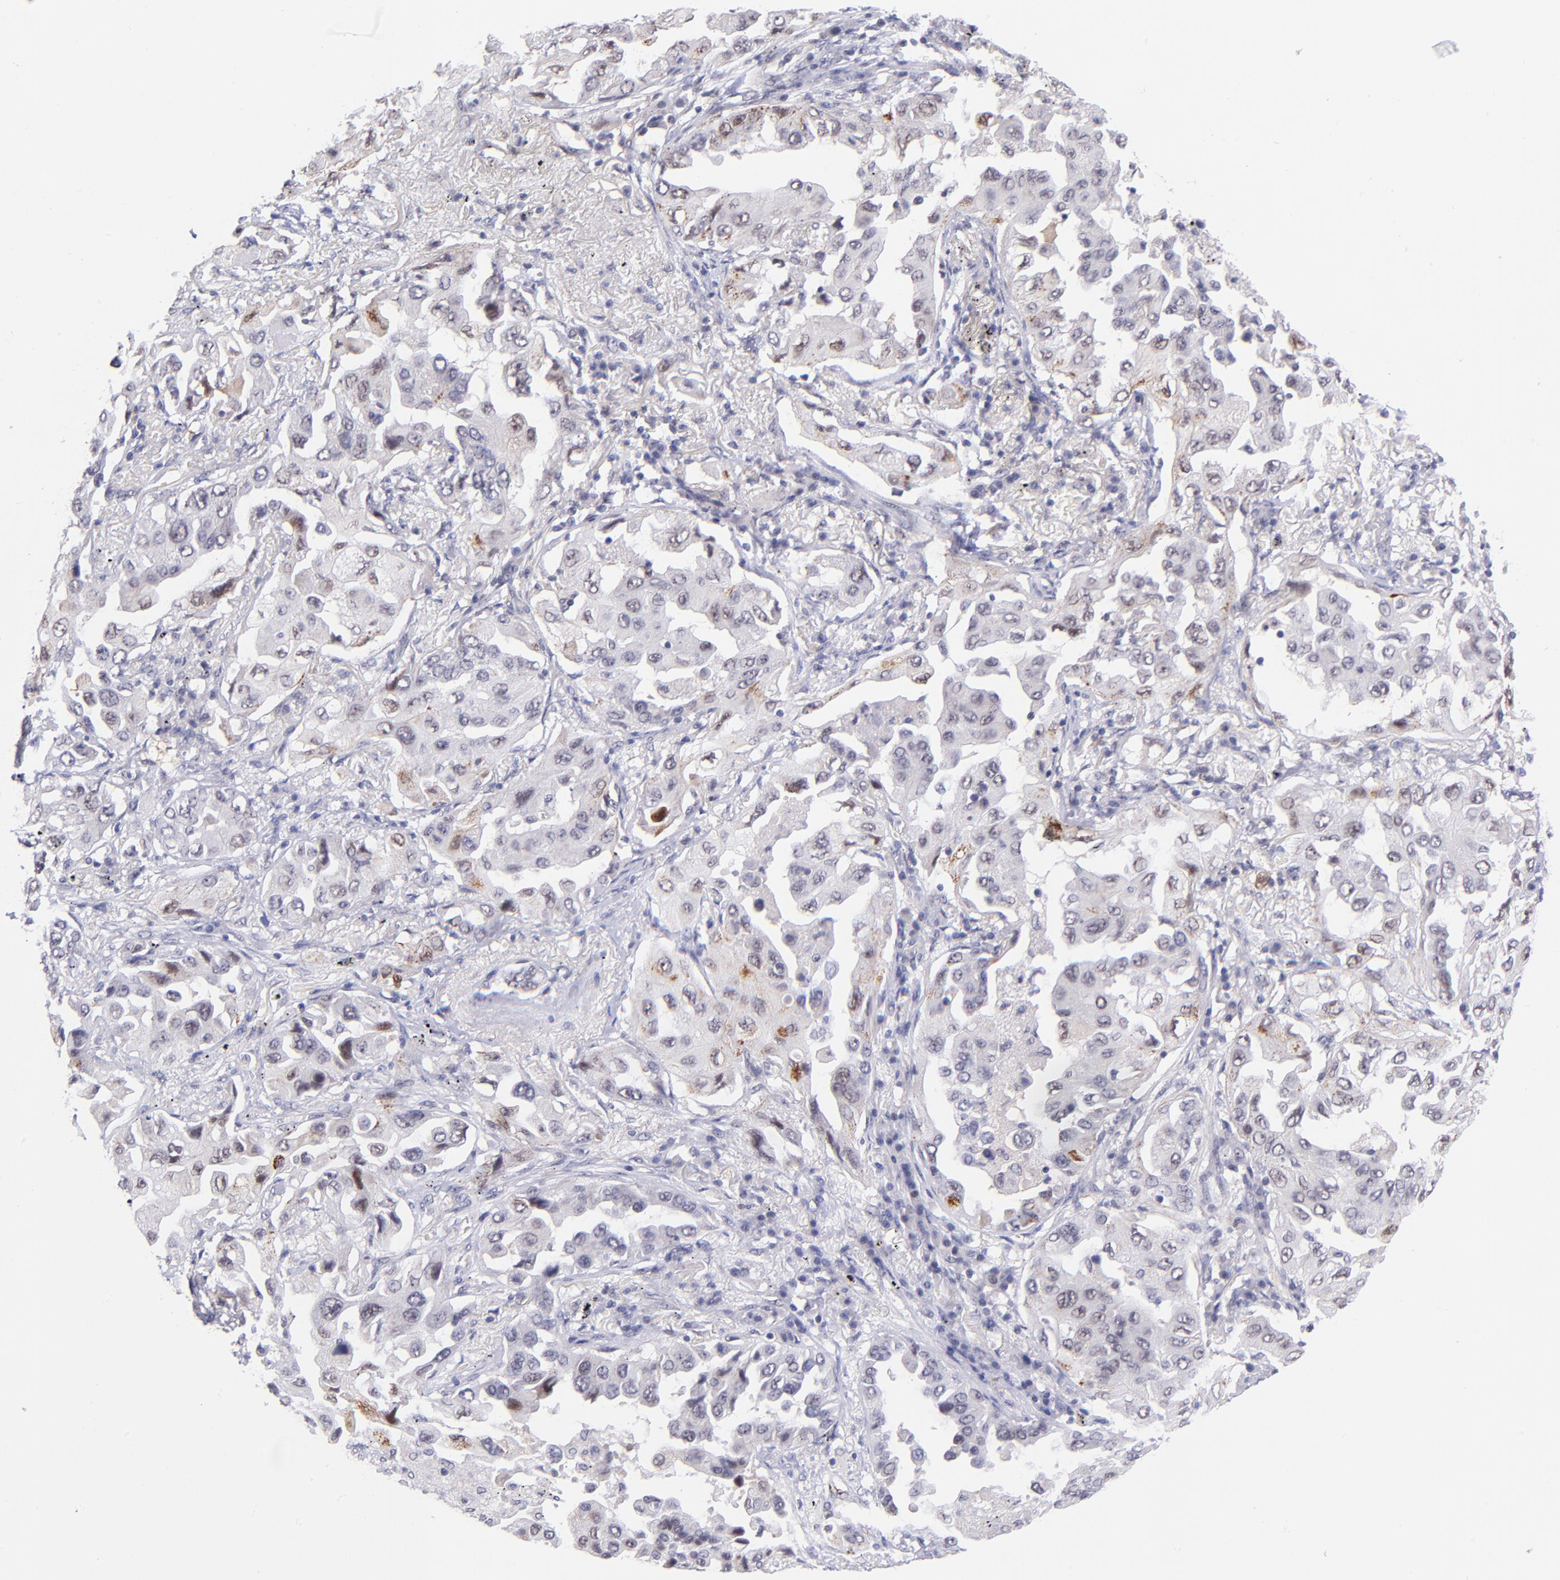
{"staining": {"intensity": "weak", "quantity": "<25%", "location": "nuclear"}, "tissue": "lung cancer", "cell_type": "Tumor cells", "image_type": "cancer", "snomed": [{"axis": "morphology", "description": "Adenocarcinoma, NOS"}, {"axis": "topography", "description": "Lung"}], "caption": "This is an IHC image of lung cancer (adenocarcinoma). There is no expression in tumor cells.", "gene": "SOX6", "patient": {"sex": "female", "age": 65}}